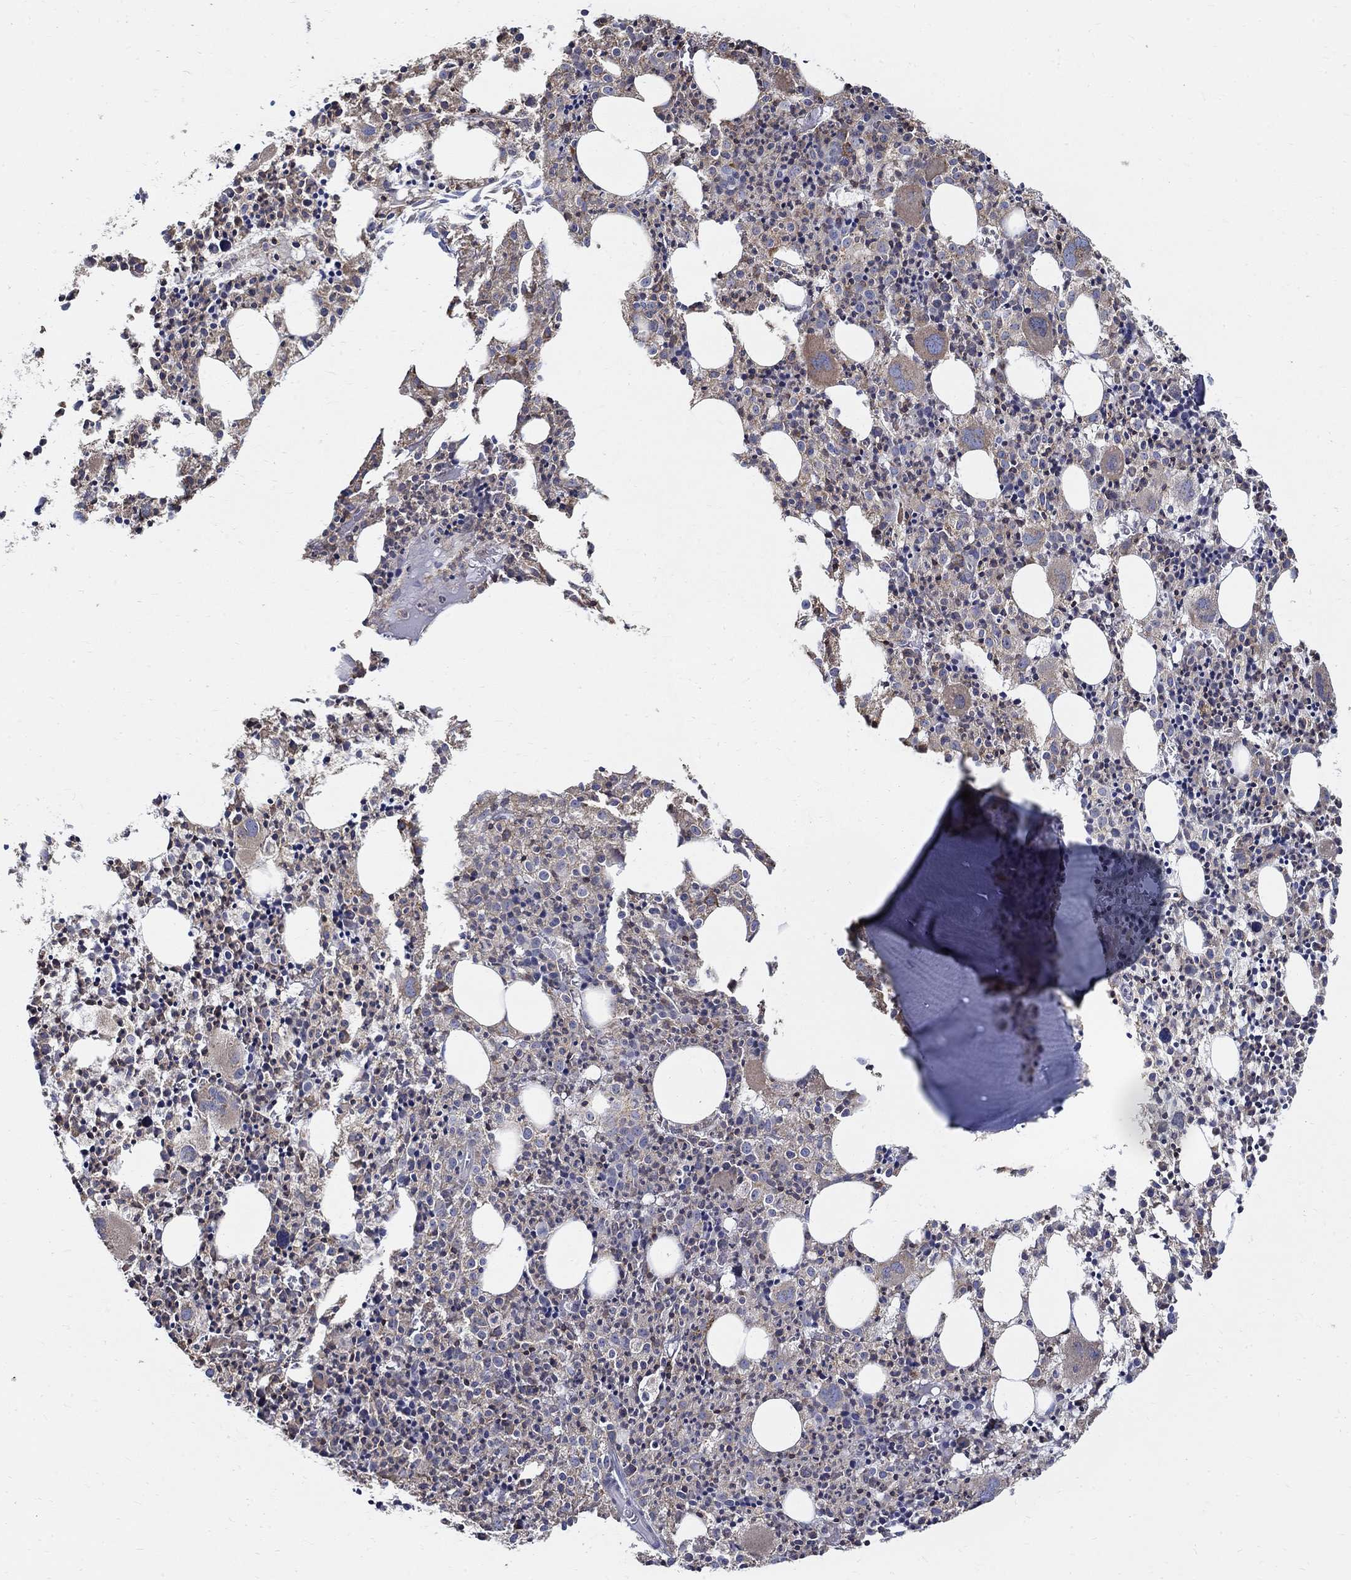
{"staining": {"intensity": "moderate", "quantity": "25%-75%", "location": "cytoplasmic/membranous"}, "tissue": "bone marrow", "cell_type": "Hematopoietic cells", "image_type": "normal", "snomed": [{"axis": "morphology", "description": "Normal tissue, NOS"}, {"axis": "morphology", "description": "Inflammation, NOS"}, {"axis": "topography", "description": "Bone marrow"}], "caption": "DAB (3,3'-diaminobenzidine) immunohistochemical staining of unremarkable bone marrow demonstrates moderate cytoplasmic/membranous protein positivity in approximately 25%-75% of hematopoietic cells.", "gene": "AGAP2", "patient": {"sex": "male", "age": 3}}